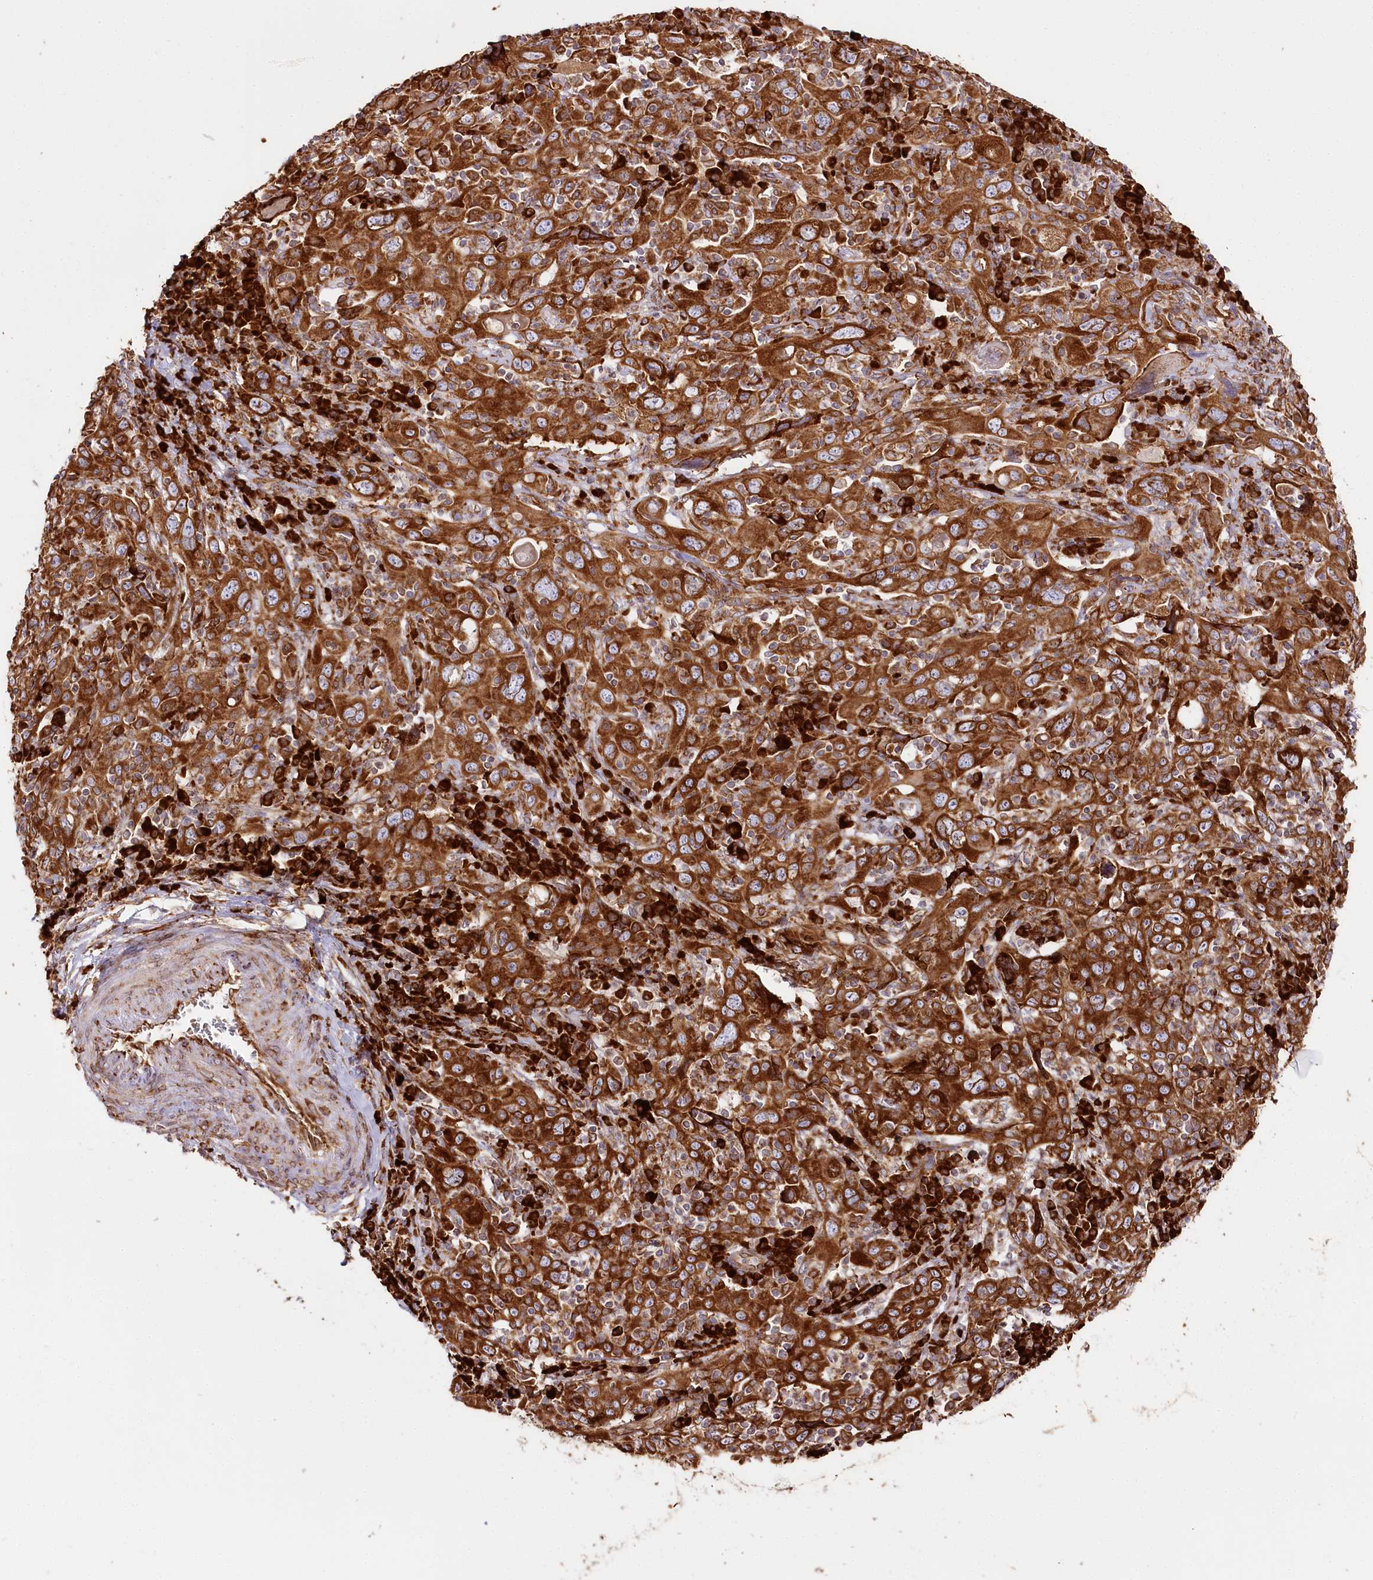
{"staining": {"intensity": "strong", "quantity": ">75%", "location": "cytoplasmic/membranous"}, "tissue": "cervical cancer", "cell_type": "Tumor cells", "image_type": "cancer", "snomed": [{"axis": "morphology", "description": "Squamous cell carcinoma, NOS"}, {"axis": "topography", "description": "Cervix"}], "caption": "High-magnification brightfield microscopy of squamous cell carcinoma (cervical) stained with DAB (3,3'-diaminobenzidine) (brown) and counterstained with hematoxylin (blue). tumor cells exhibit strong cytoplasmic/membranous positivity is appreciated in about>75% of cells.", "gene": "CNPY2", "patient": {"sex": "female", "age": 46}}